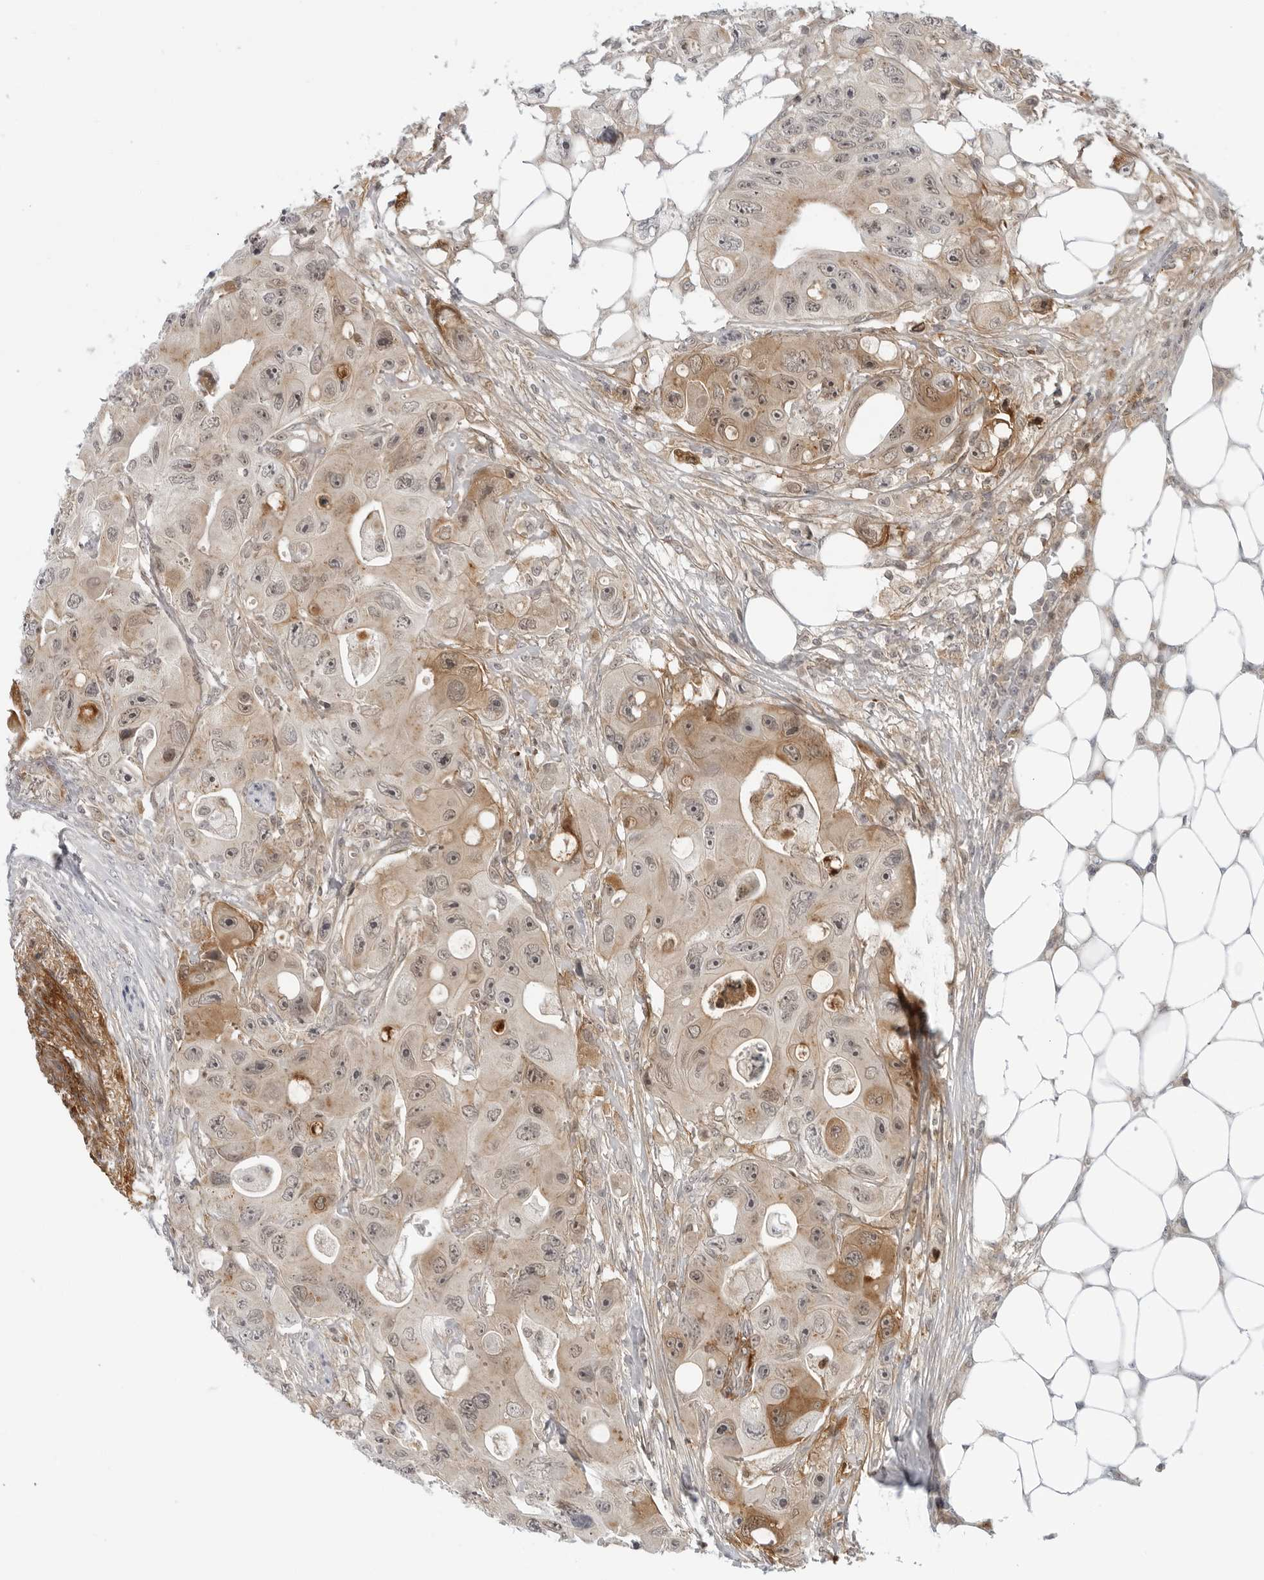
{"staining": {"intensity": "moderate", "quantity": "25%-75%", "location": "cytoplasmic/membranous"}, "tissue": "colorectal cancer", "cell_type": "Tumor cells", "image_type": "cancer", "snomed": [{"axis": "morphology", "description": "Adenocarcinoma, NOS"}, {"axis": "topography", "description": "Colon"}], "caption": "This histopathology image shows adenocarcinoma (colorectal) stained with immunohistochemistry (IHC) to label a protein in brown. The cytoplasmic/membranous of tumor cells show moderate positivity for the protein. Nuclei are counter-stained blue.", "gene": "SUGCT", "patient": {"sex": "female", "age": 46}}